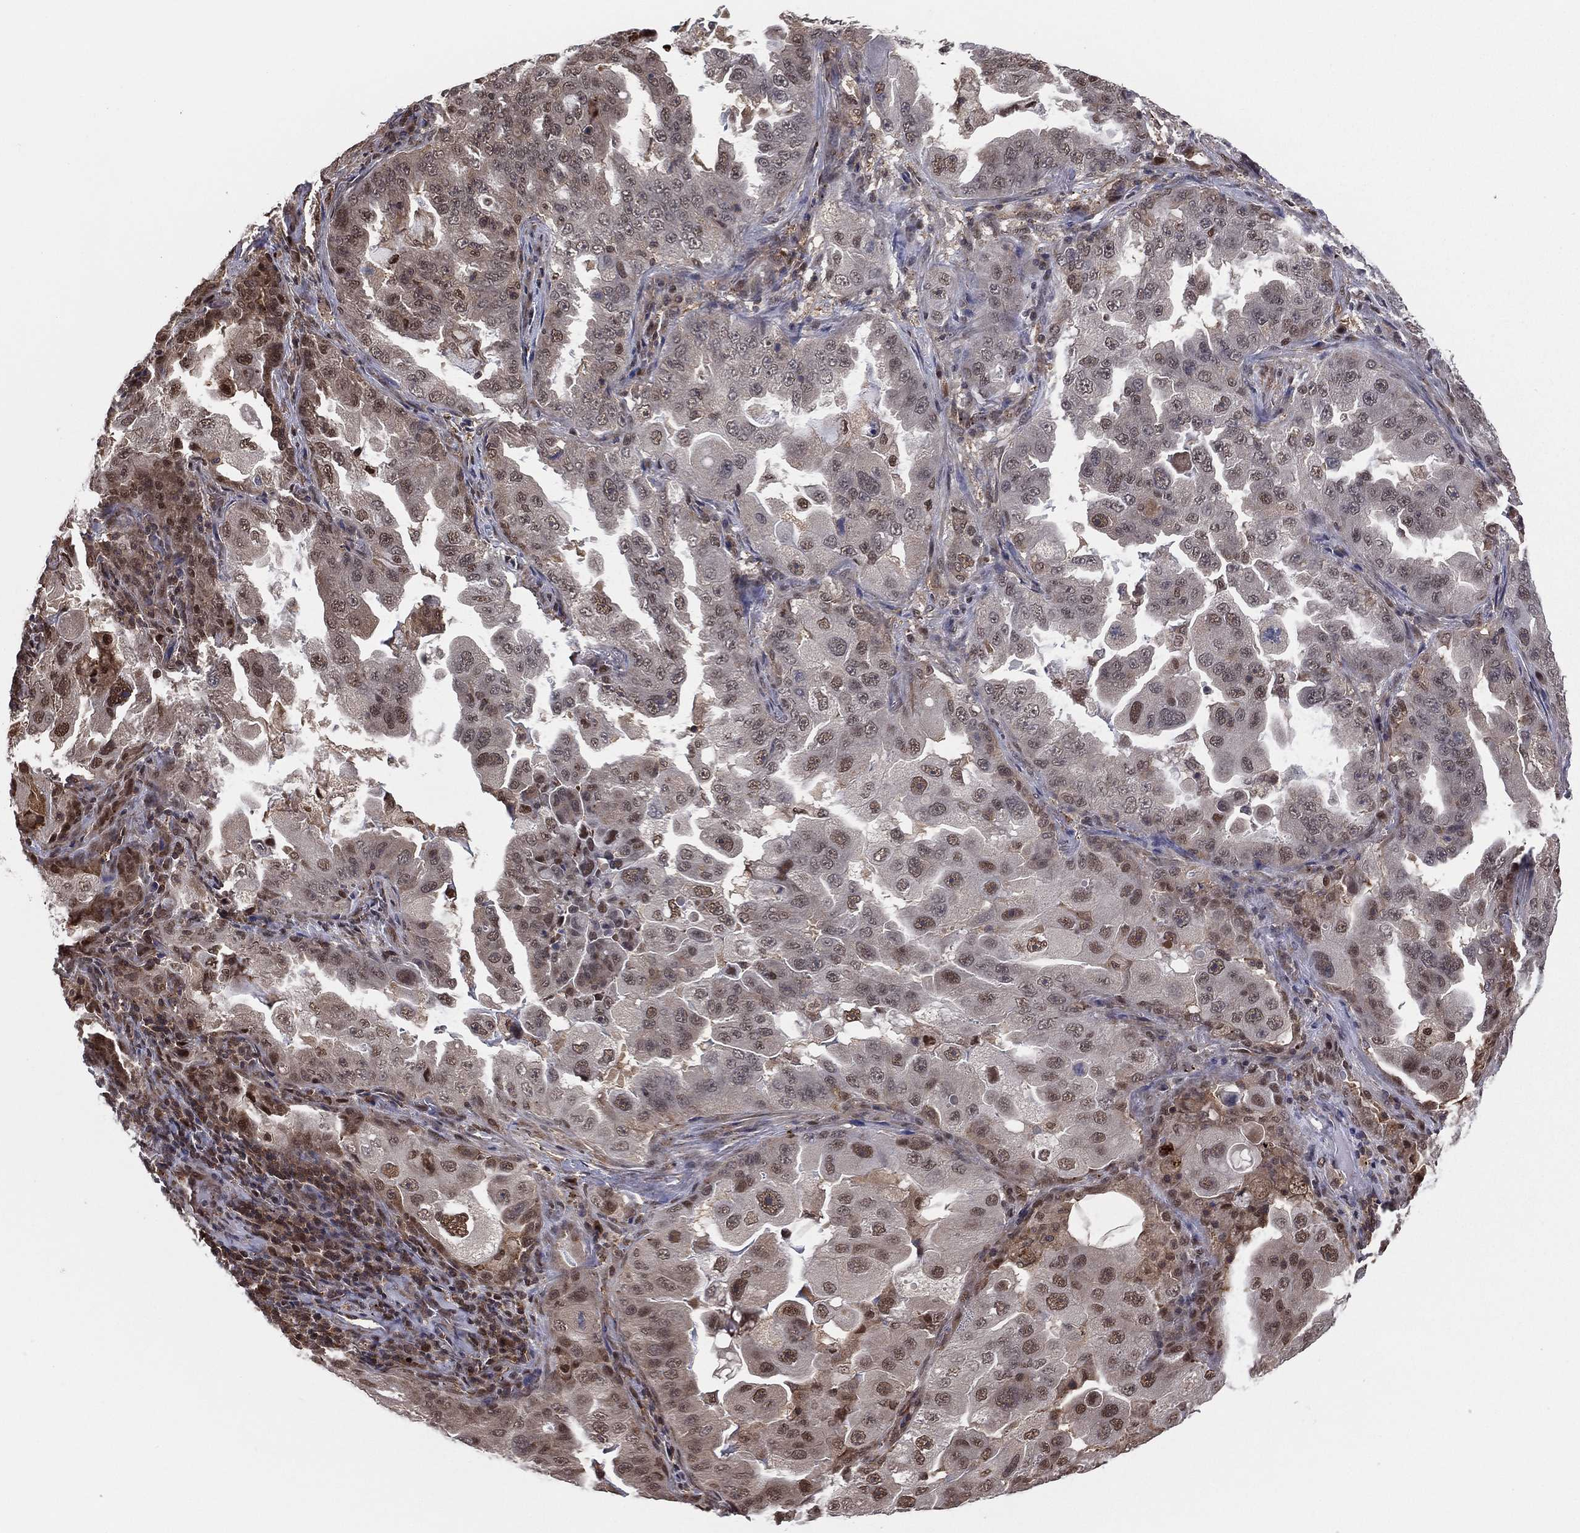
{"staining": {"intensity": "moderate", "quantity": "25%-75%", "location": "cytoplasmic/membranous,nuclear"}, "tissue": "lung cancer", "cell_type": "Tumor cells", "image_type": "cancer", "snomed": [{"axis": "morphology", "description": "Adenocarcinoma, NOS"}, {"axis": "topography", "description": "Lung"}], "caption": "Immunohistochemistry (IHC) staining of lung adenocarcinoma, which reveals medium levels of moderate cytoplasmic/membranous and nuclear staining in about 25%-75% of tumor cells indicating moderate cytoplasmic/membranous and nuclear protein positivity. The staining was performed using DAB (3,3'-diaminobenzidine) (brown) for protein detection and nuclei were counterstained in hematoxylin (blue).", "gene": "ICOSLG", "patient": {"sex": "female", "age": 61}}